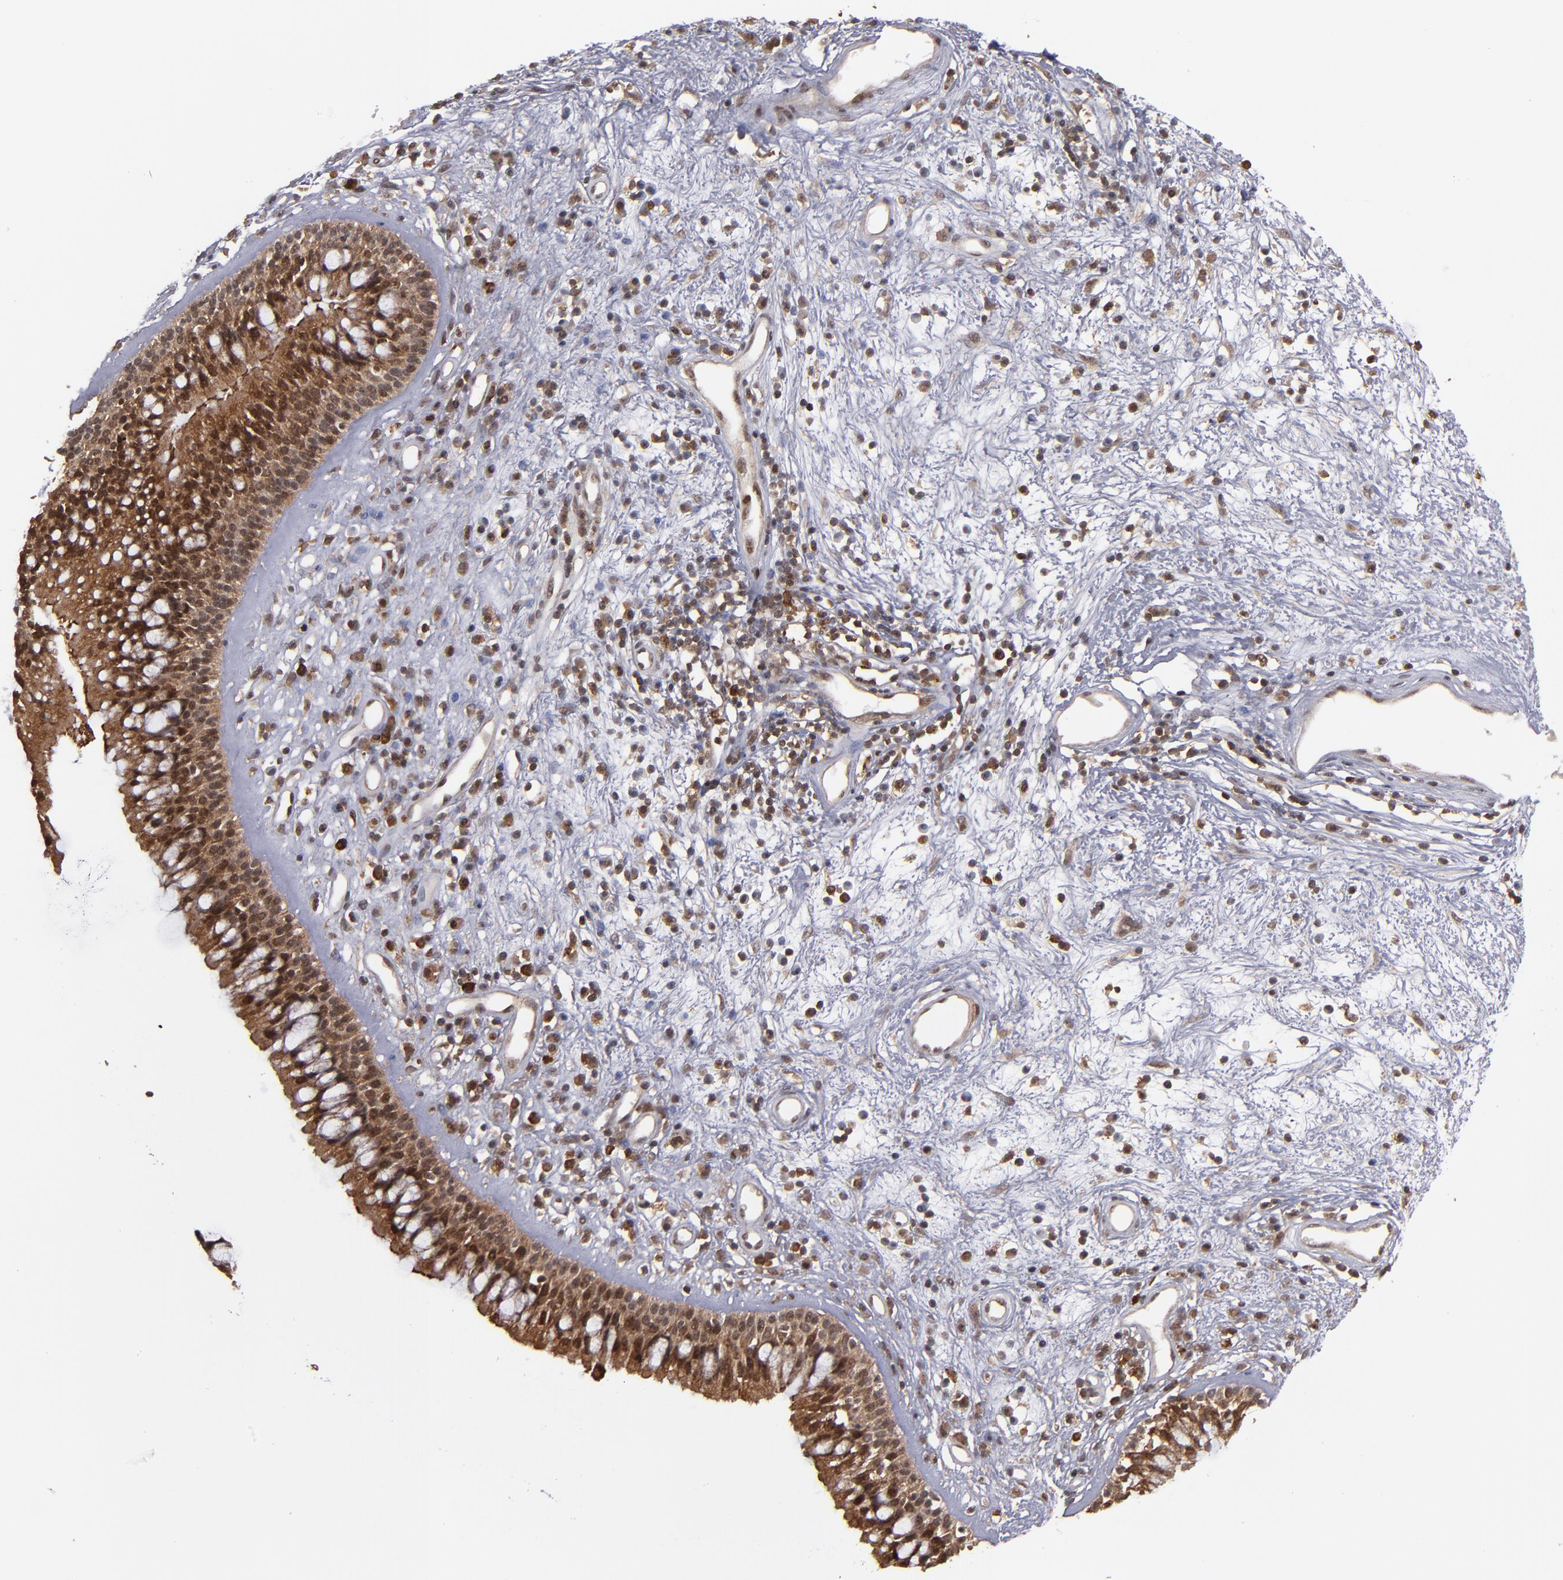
{"staining": {"intensity": "strong", "quantity": ">75%", "location": "cytoplasmic/membranous,nuclear"}, "tissue": "nasopharynx", "cell_type": "Respiratory epithelial cells", "image_type": "normal", "snomed": [{"axis": "morphology", "description": "Normal tissue, NOS"}, {"axis": "morphology", "description": "Inflammation, NOS"}, {"axis": "topography", "description": "Nasopharynx"}], "caption": "This micrograph exhibits immunohistochemistry staining of benign human nasopharynx, with high strong cytoplasmic/membranous,nuclear expression in approximately >75% of respiratory epithelial cells.", "gene": "RGS6", "patient": {"sex": "male", "age": 48}}